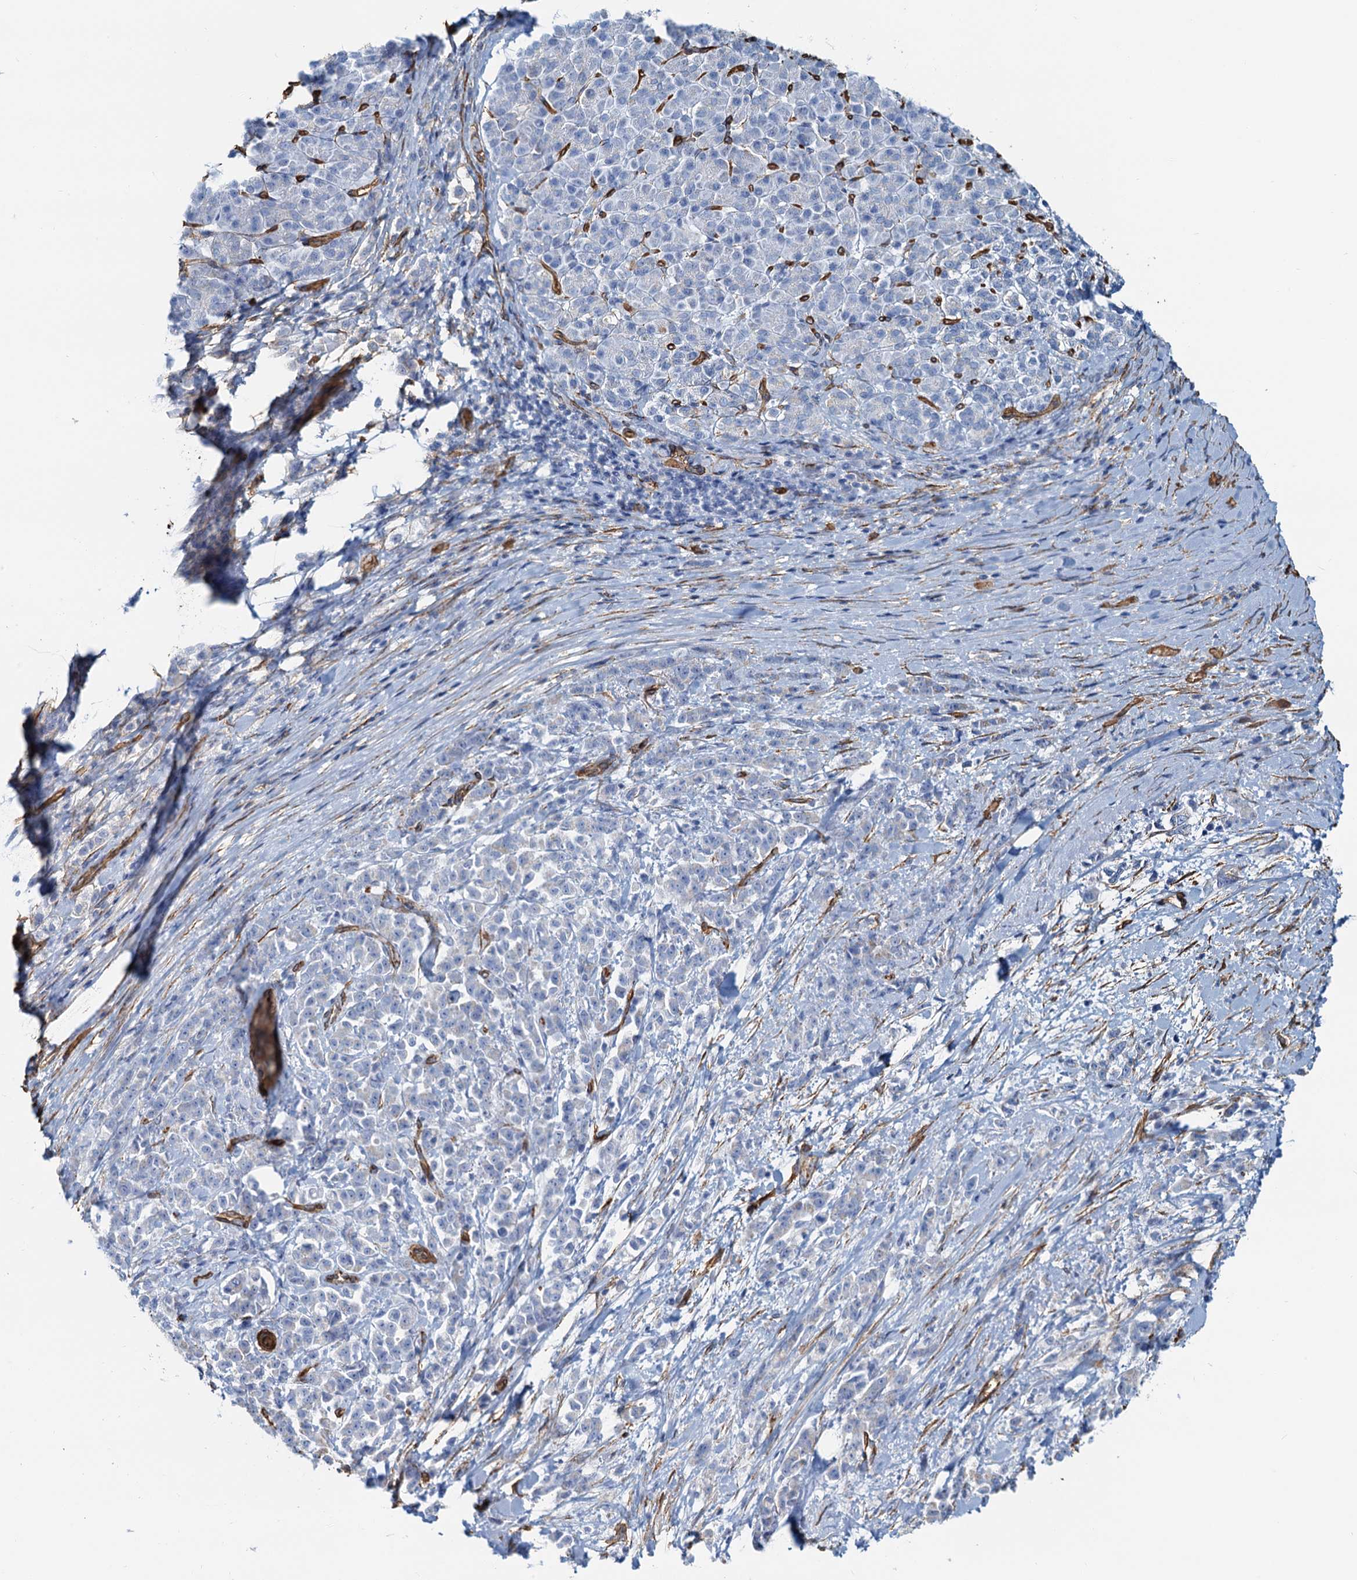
{"staining": {"intensity": "negative", "quantity": "none", "location": "none"}, "tissue": "pancreatic cancer", "cell_type": "Tumor cells", "image_type": "cancer", "snomed": [{"axis": "morphology", "description": "Normal tissue, NOS"}, {"axis": "morphology", "description": "Adenocarcinoma, NOS"}, {"axis": "topography", "description": "Pancreas"}], "caption": "Adenocarcinoma (pancreatic) stained for a protein using IHC reveals no expression tumor cells.", "gene": "DGKG", "patient": {"sex": "female", "age": 64}}